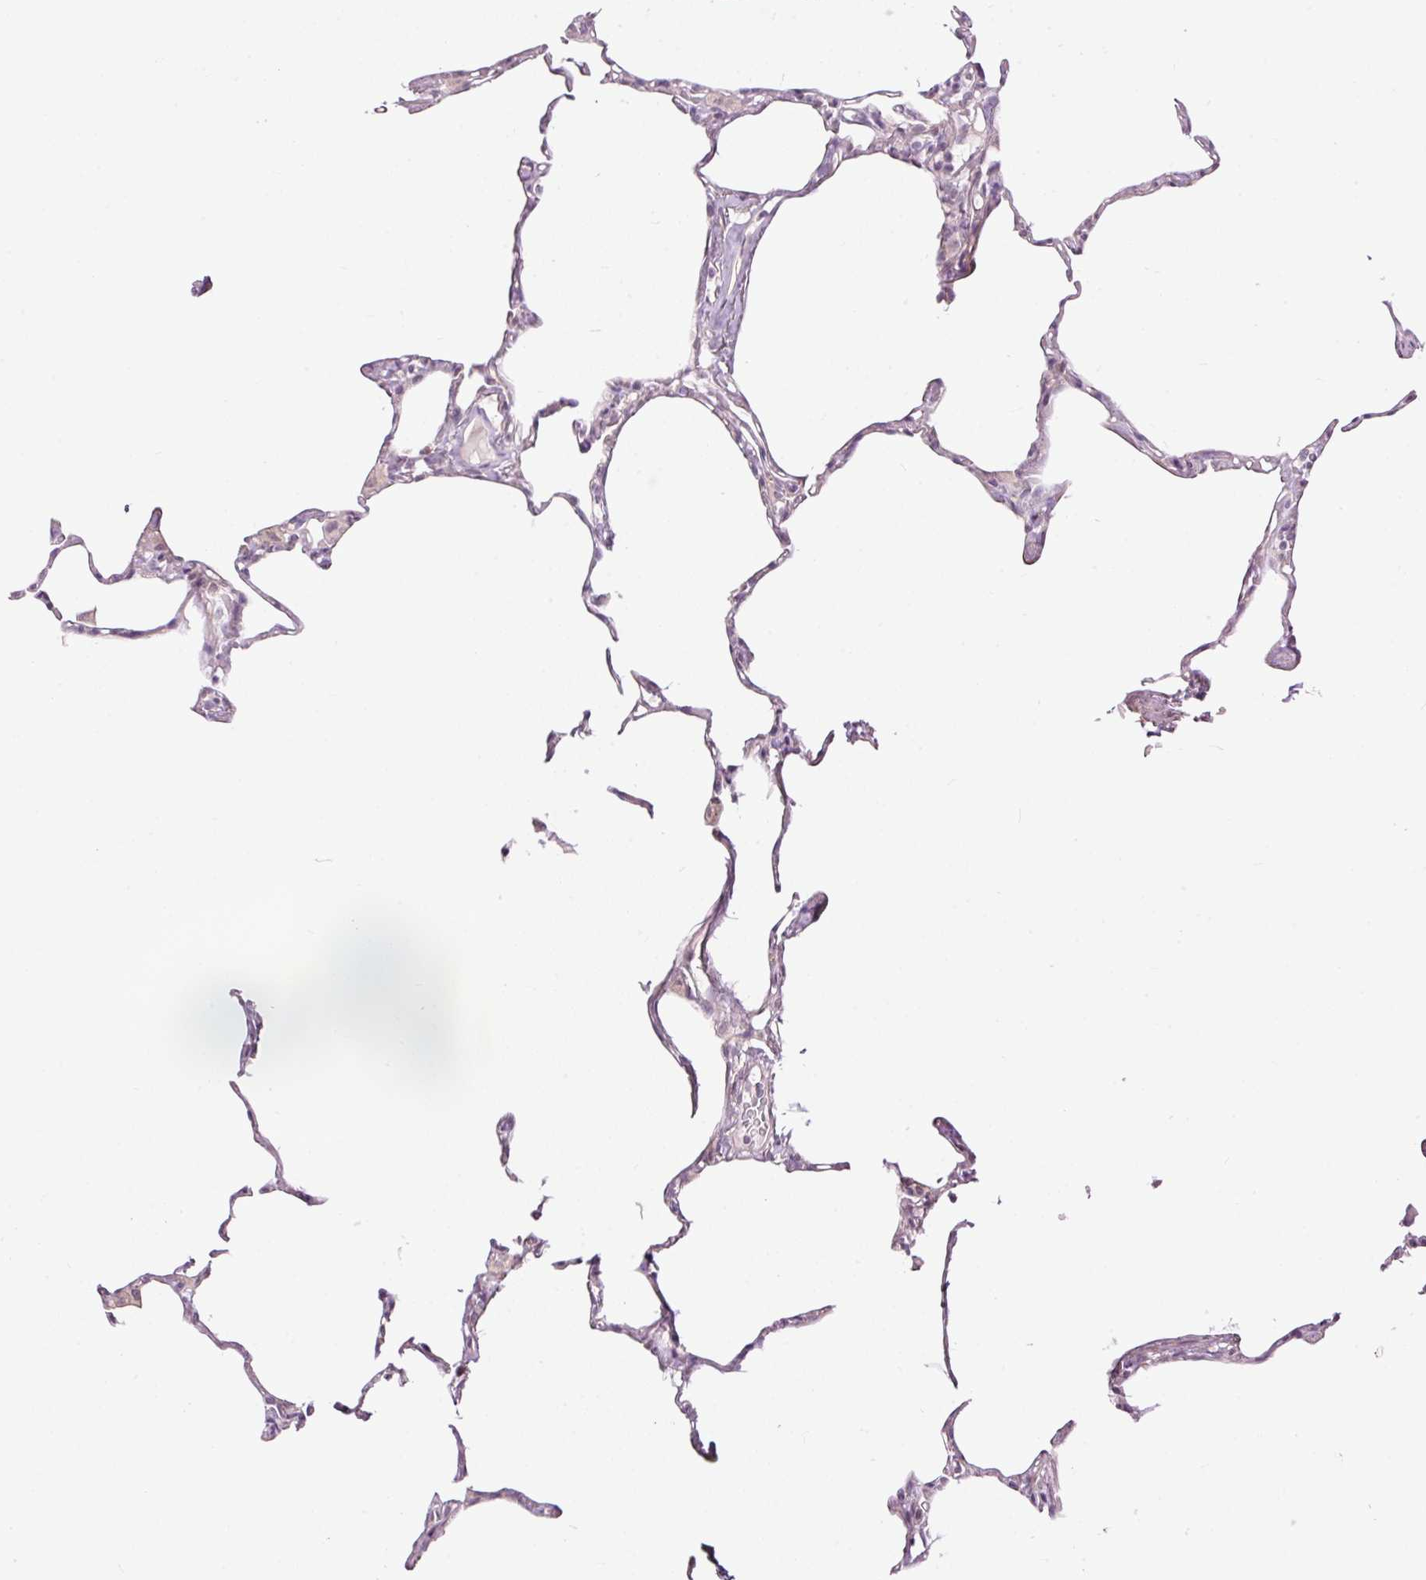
{"staining": {"intensity": "negative", "quantity": "none", "location": "none"}, "tissue": "lung", "cell_type": "Alveolar cells", "image_type": "normal", "snomed": [{"axis": "morphology", "description": "Normal tissue, NOS"}, {"axis": "topography", "description": "Lung"}], "caption": "Immunohistochemistry image of unremarkable lung stained for a protein (brown), which reveals no expression in alveolar cells.", "gene": "FCRL4", "patient": {"sex": "male", "age": 65}}